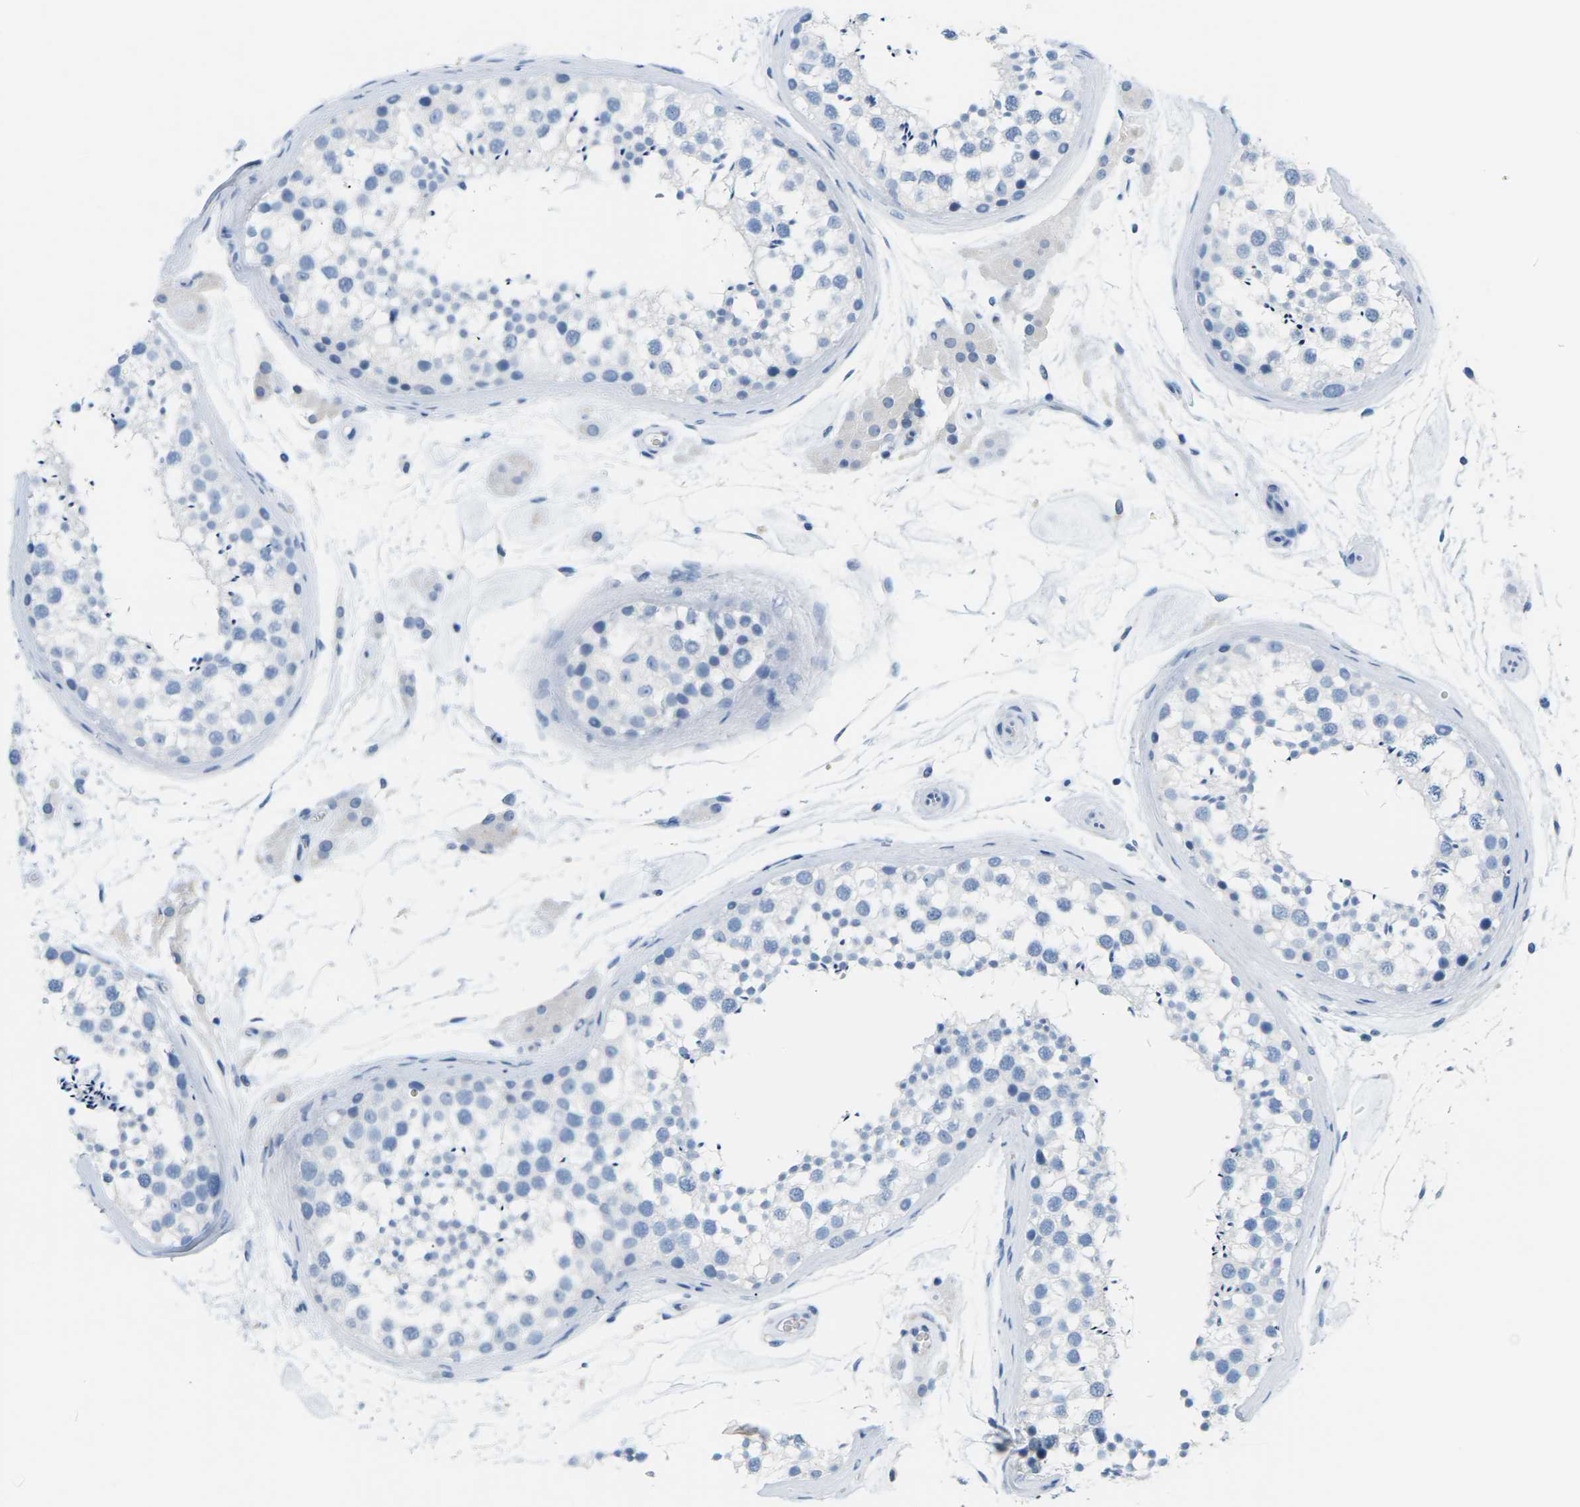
{"staining": {"intensity": "negative", "quantity": "none", "location": "none"}, "tissue": "testis", "cell_type": "Cells in seminiferous ducts", "image_type": "normal", "snomed": [{"axis": "morphology", "description": "Normal tissue, NOS"}, {"axis": "topography", "description": "Testis"}], "caption": "The photomicrograph exhibits no staining of cells in seminiferous ducts in normal testis. Brightfield microscopy of immunohistochemistry (IHC) stained with DAB (3,3'-diaminobenzidine) (brown) and hematoxylin (blue), captured at high magnification.", "gene": "SLC12A1", "patient": {"sex": "male", "age": 46}}